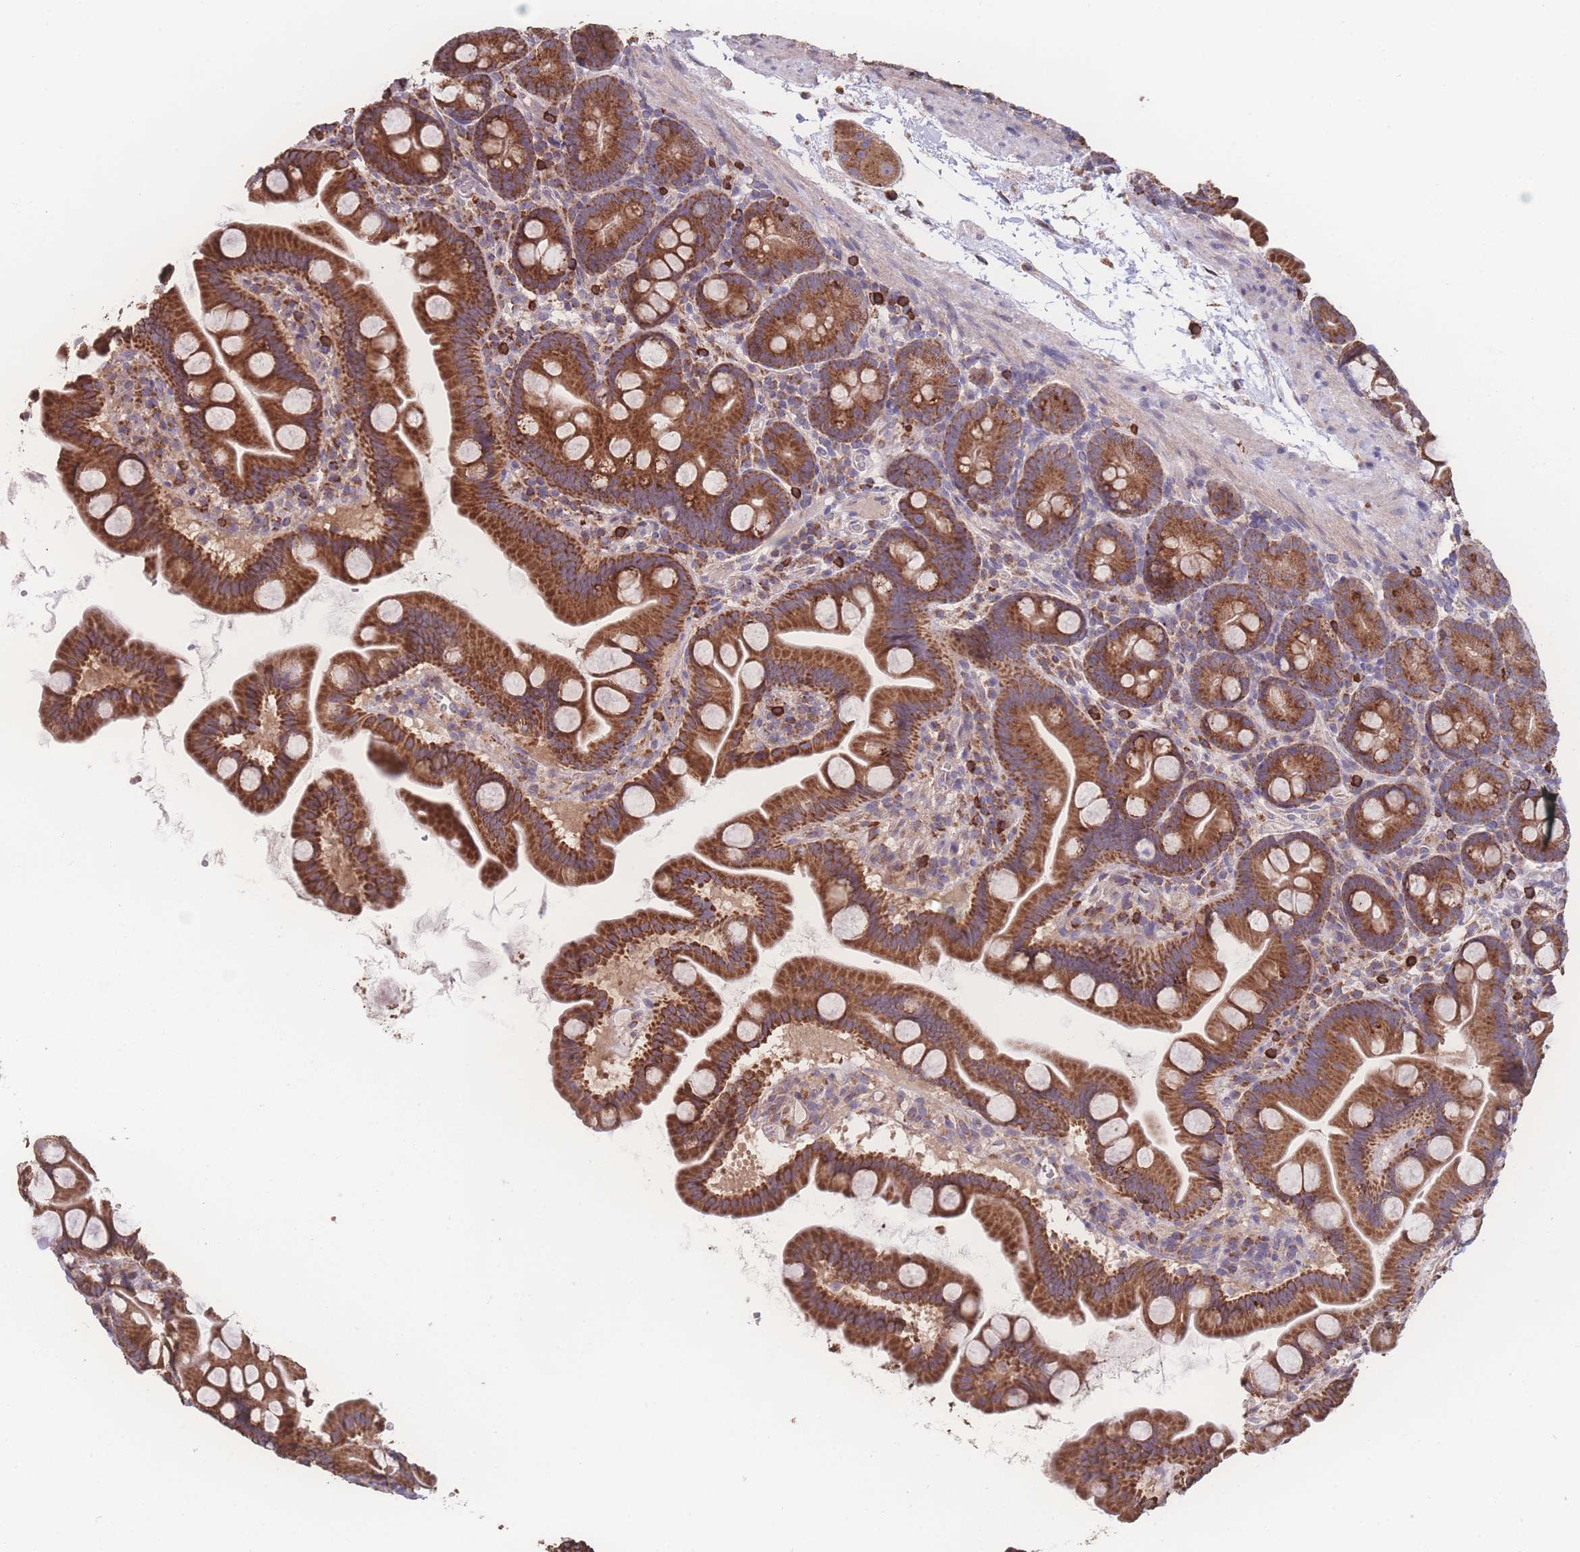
{"staining": {"intensity": "strong", "quantity": ">75%", "location": "cytoplasmic/membranous"}, "tissue": "small intestine", "cell_type": "Glandular cells", "image_type": "normal", "snomed": [{"axis": "morphology", "description": "Normal tissue, NOS"}, {"axis": "topography", "description": "Small intestine"}], "caption": "Immunohistochemical staining of normal human small intestine exhibits strong cytoplasmic/membranous protein positivity in about >75% of glandular cells.", "gene": "SGSM3", "patient": {"sex": "female", "age": 68}}